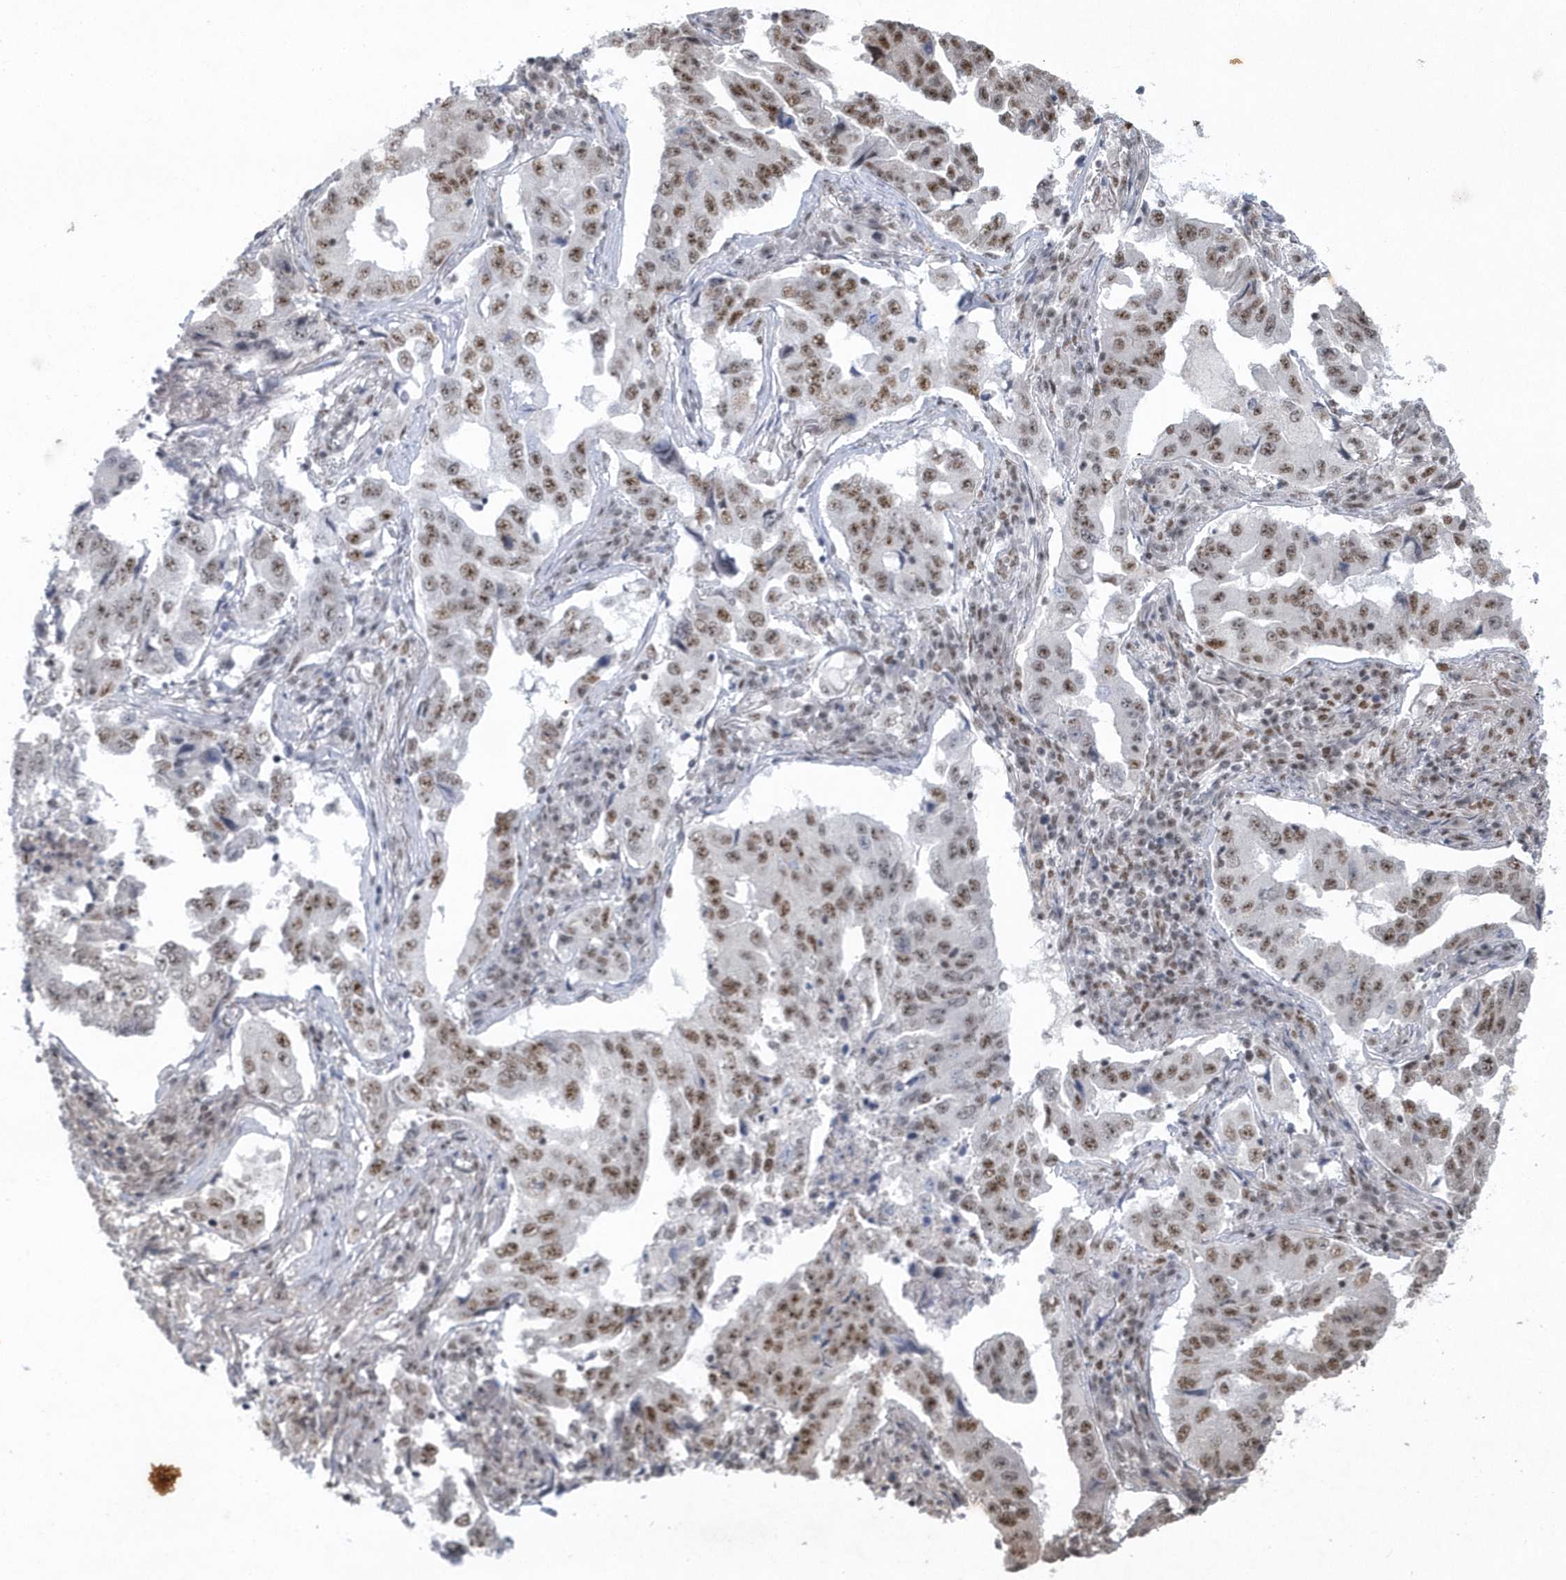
{"staining": {"intensity": "moderate", "quantity": ">75%", "location": "nuclear"}, "tissue": "lung cancer", "cell_type": "Tumor cells", "image_type": "cancer", "snomed": [{"axis": "morphology", "description": "Adenocarcinoma, NOS"}, {"axis": "topography", "description": "Lung"}], "caption": "Immunohistochemistry (IHC) photomicrograph of neoplastic tissue: human lung adenocarcinoma stained using immunohistochemistry (IHC) shows medium levels of moderate protein expression localized specifically in the nuclear of tumor cells, appearing as a nuclear brown color.", "gene": "DCLRE1A", "patient": {"sex": "female", "age": 51}}